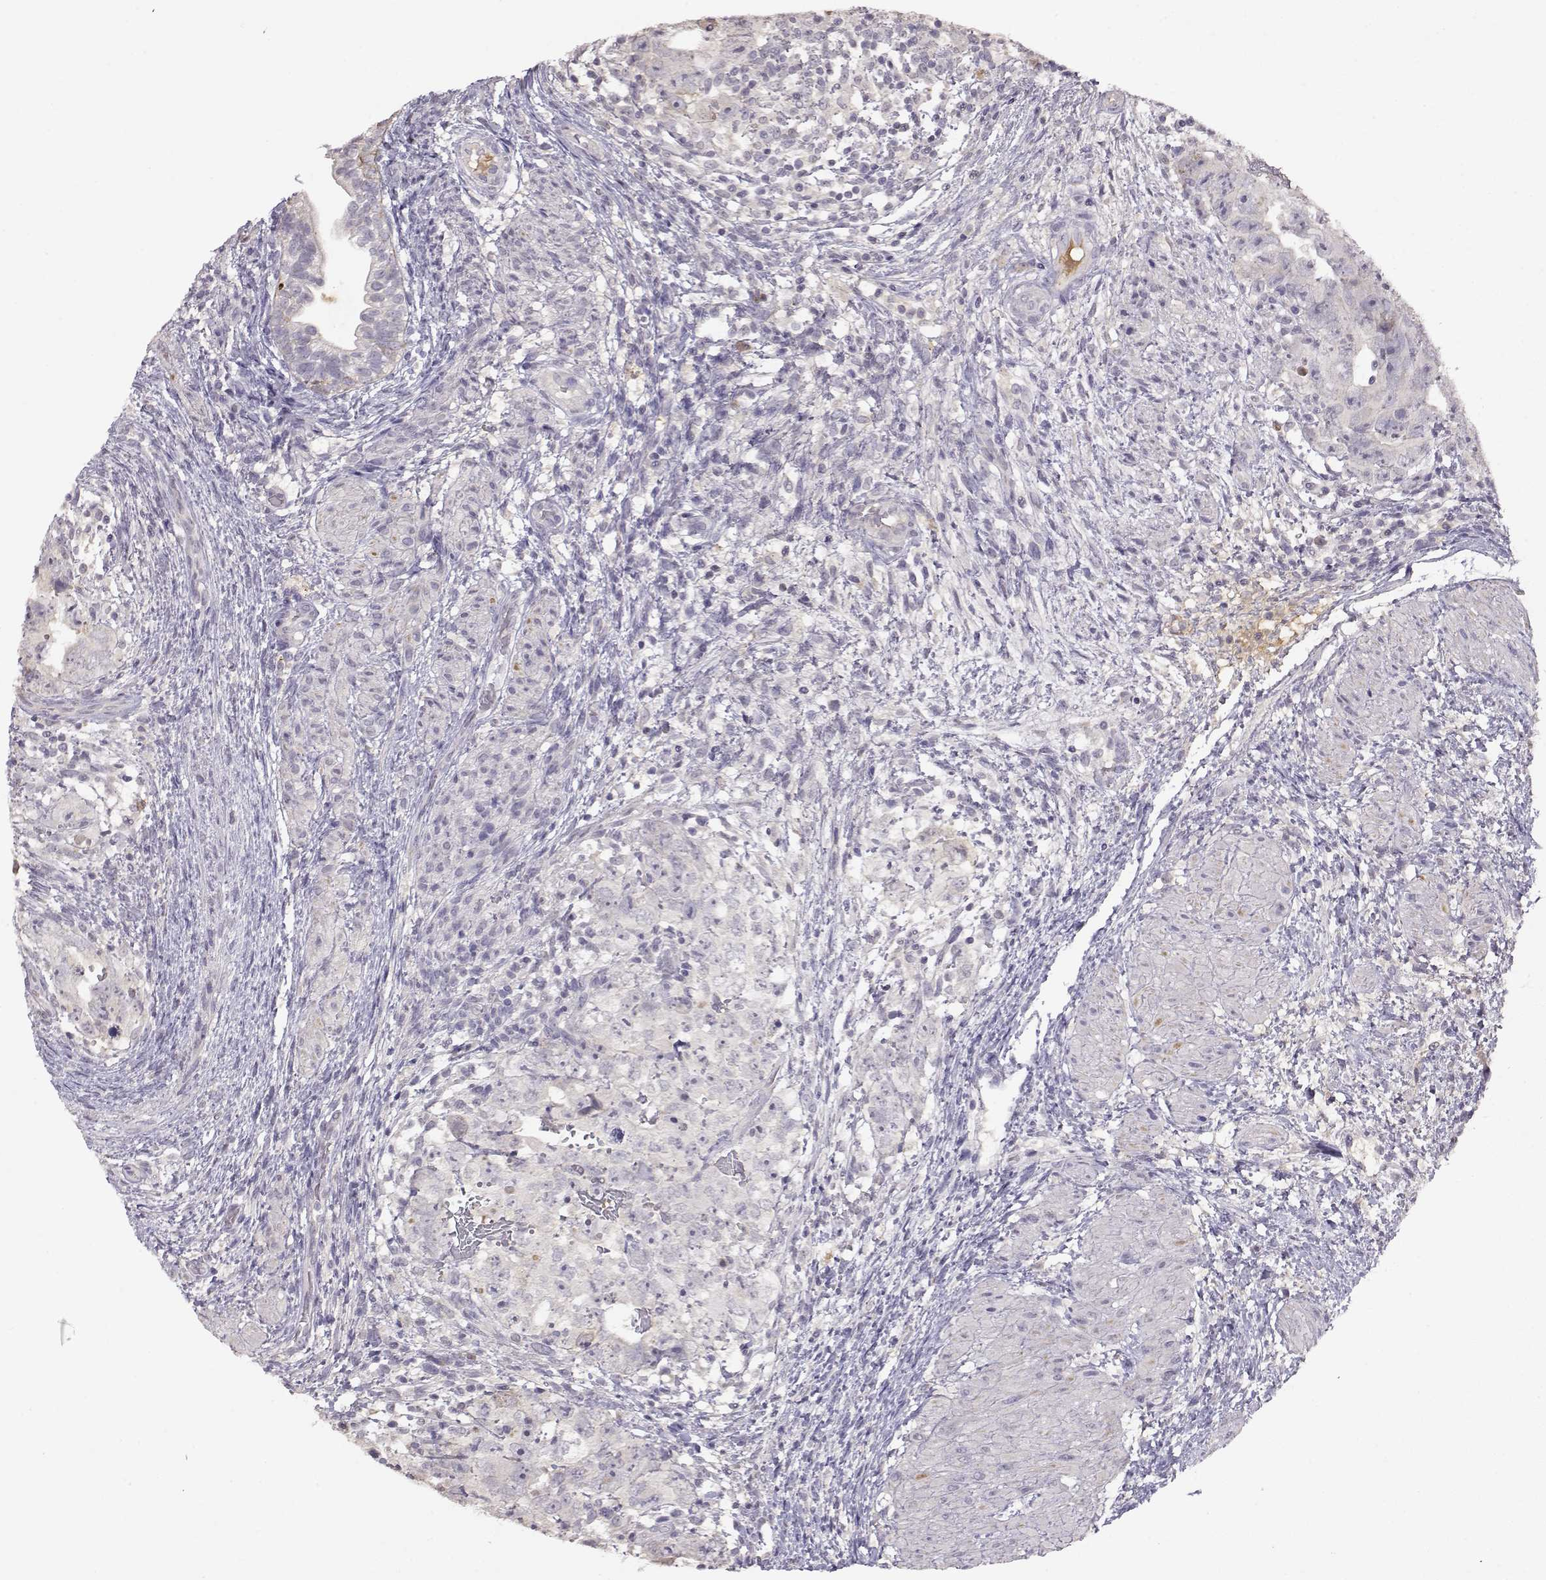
{"staining": {"intensity": "negative", "quantity": "none", "location": "none"}, "tissue": "testis cancer", "cell_type": "Tumor cells", "image_type": "cancer", "snomed": [{"axis": "morphology", "description": "Normal tissue, NOS"}, {"axis": "morphology", "description": "Carcinoma, Embryonal, NOS"}, {"axis": "topography", "description": "Testis"}, {"axis": "topography", "description": "Epididymis"}], "caption": "Testis cancer (embryonal carcinoma) was stained to show a protein in brown. There is no significant expression in tumor cells.", "gene": "TACR1", "patient": {"sex": "male", "age": 24}}